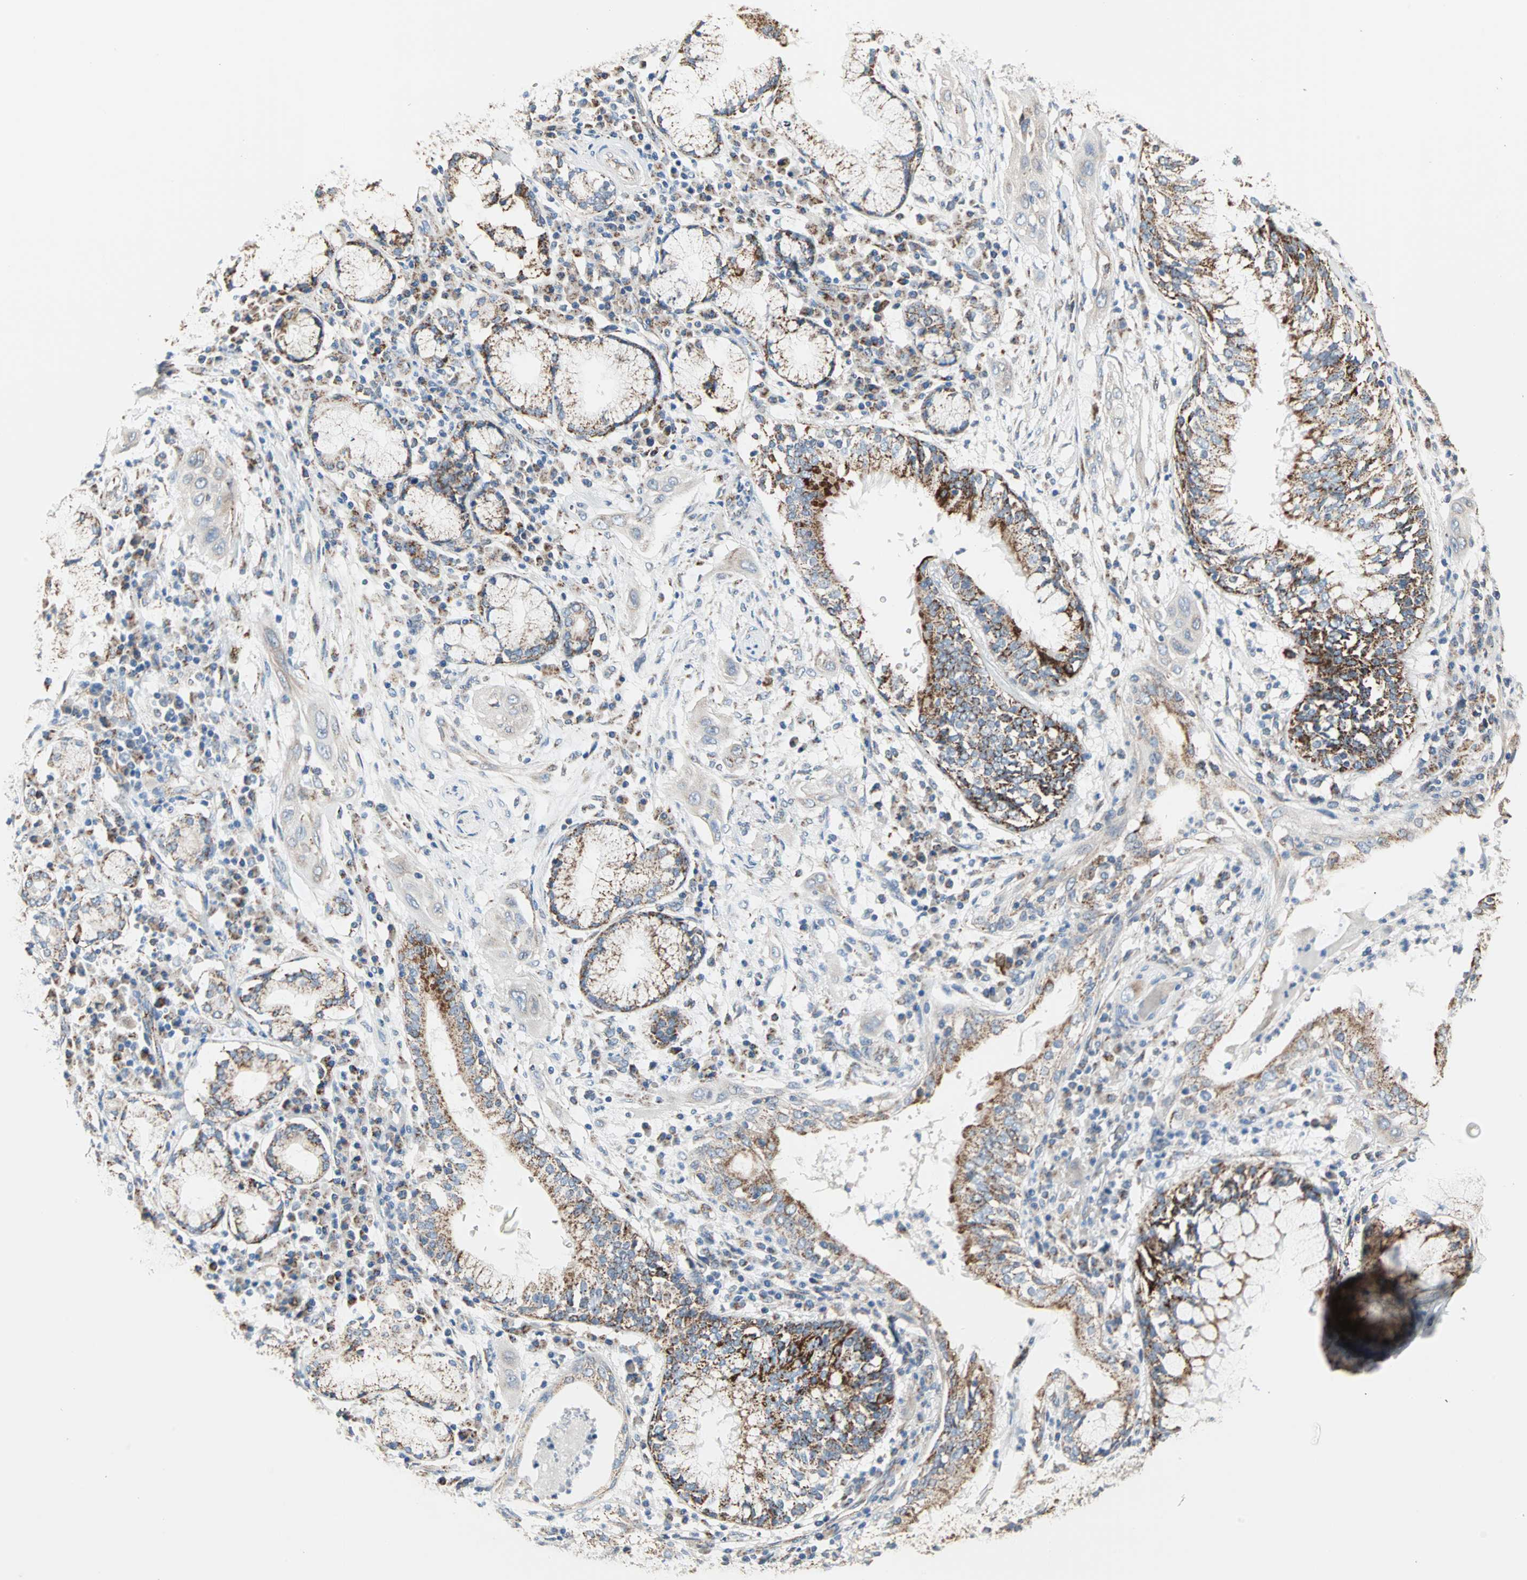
{"staining": {"intensity": "strong", "quantity": ">75%", "location": "cytoplasmic/membranous"}, "tissue": "lung cancer", "cell_type": "Tumor cells", "image_type": "cancer", "snomed": [{"axis": "morphology", "description": "Squamous cell carcinoma, NOS"}, {"axis": "topography", "description": "Lung"}], "caption": "Squamous cell carcinoma (lung) stained with a brown dye displays strong cytoplasmic/membranous positive expression in approximately >75% of tumor cells.", "gene": "TST", "patient": {"sex": "female", "age": 47}}